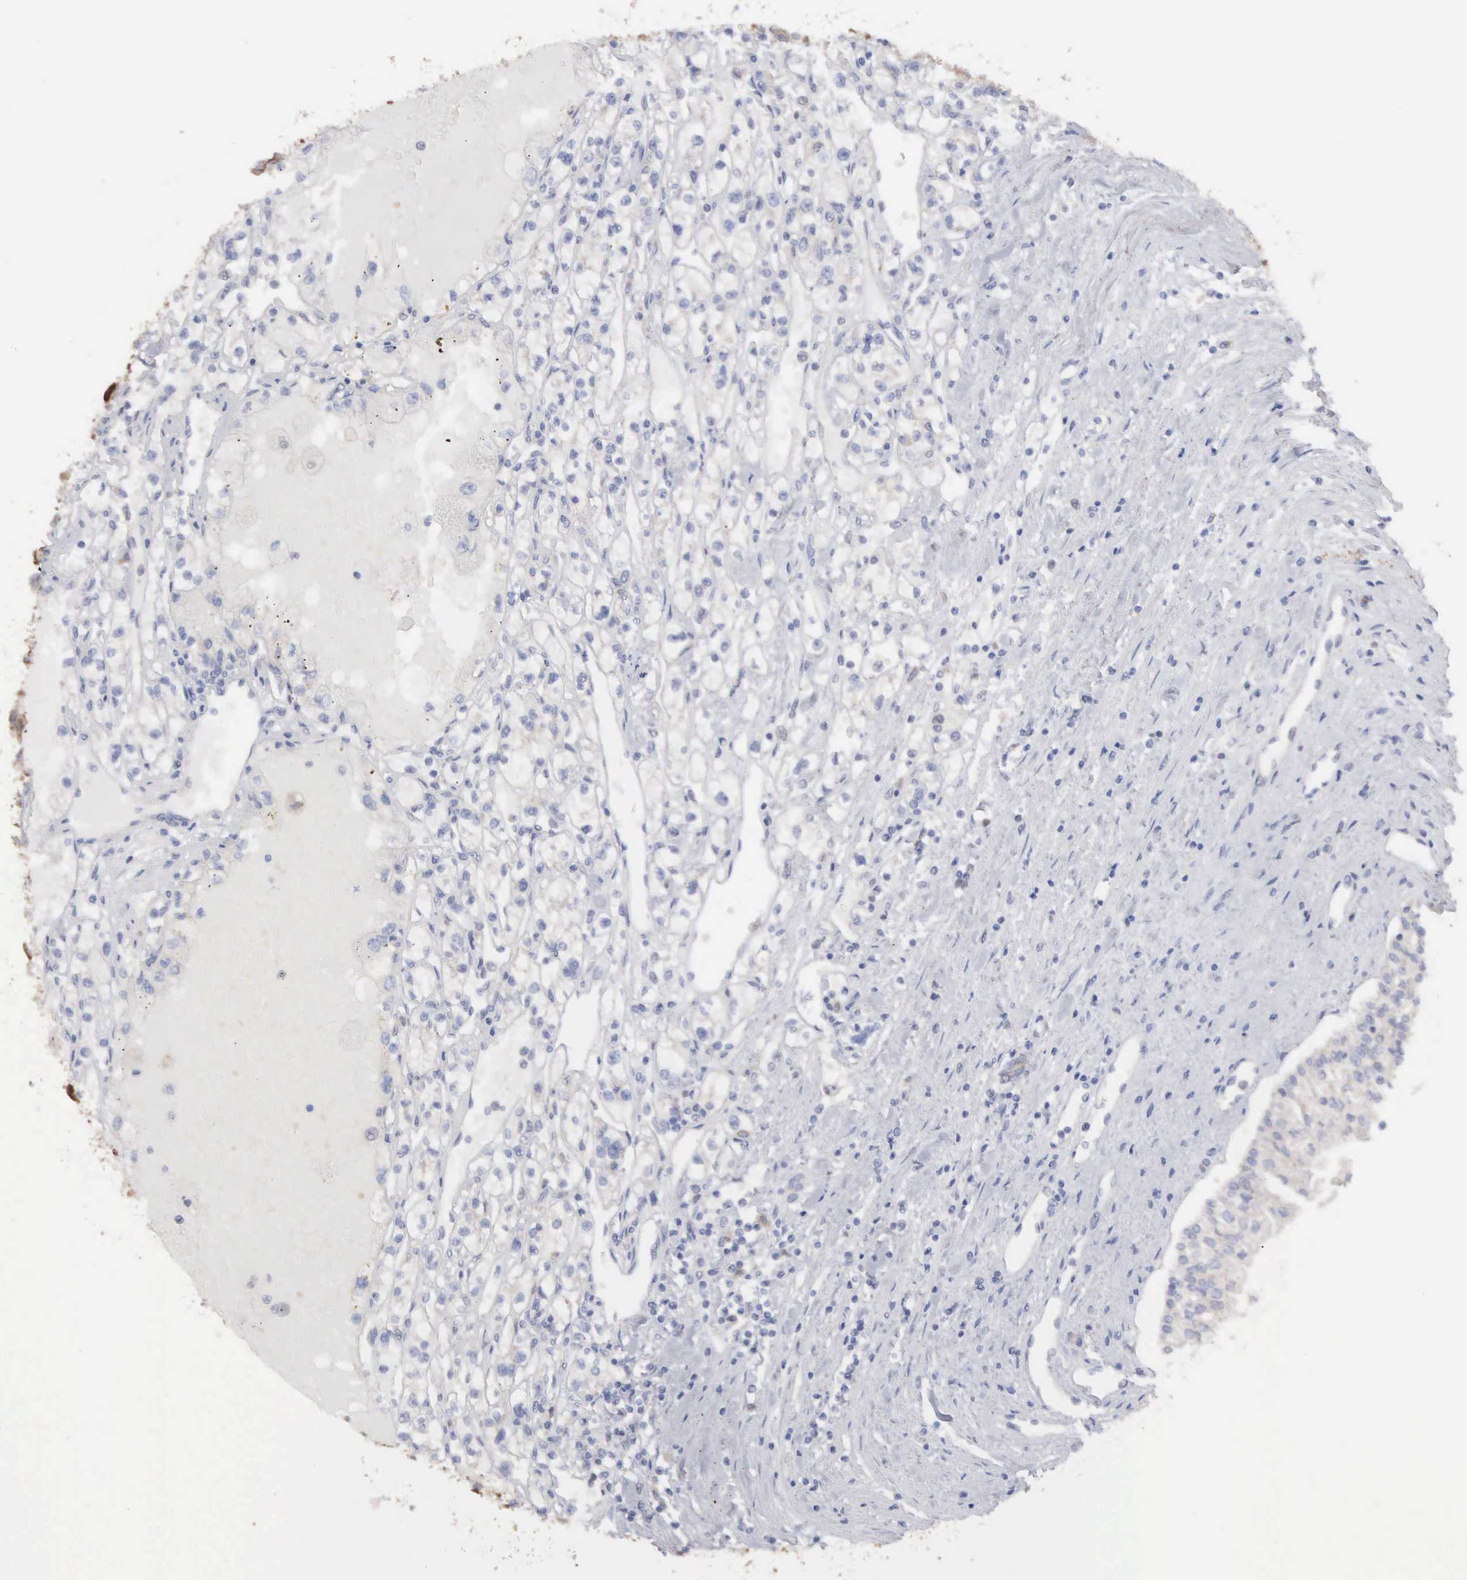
{"staining": {"intensity": "negative", "quantity": "none", "location": "none"}, "tissue": "renal cancer", "cell_type": "Tumor cells", "image_type": "cancer", "snomed": [{"axis": "morphology", "description": "Adenocarcinoma, NOS"}, {"axis": "topography", "description": "Kidney"}], "caption": "Renal adenocarcinoma was stained to show a protein in brown. There is no significant staining in tumor cells. (DAB (3,3'-diaminobenzidine) immunohistochemistry (IHC) with hematoxylin counter stain).", "gene": "MTHFD1", "patient": {"sex": "male", "age": 56}}